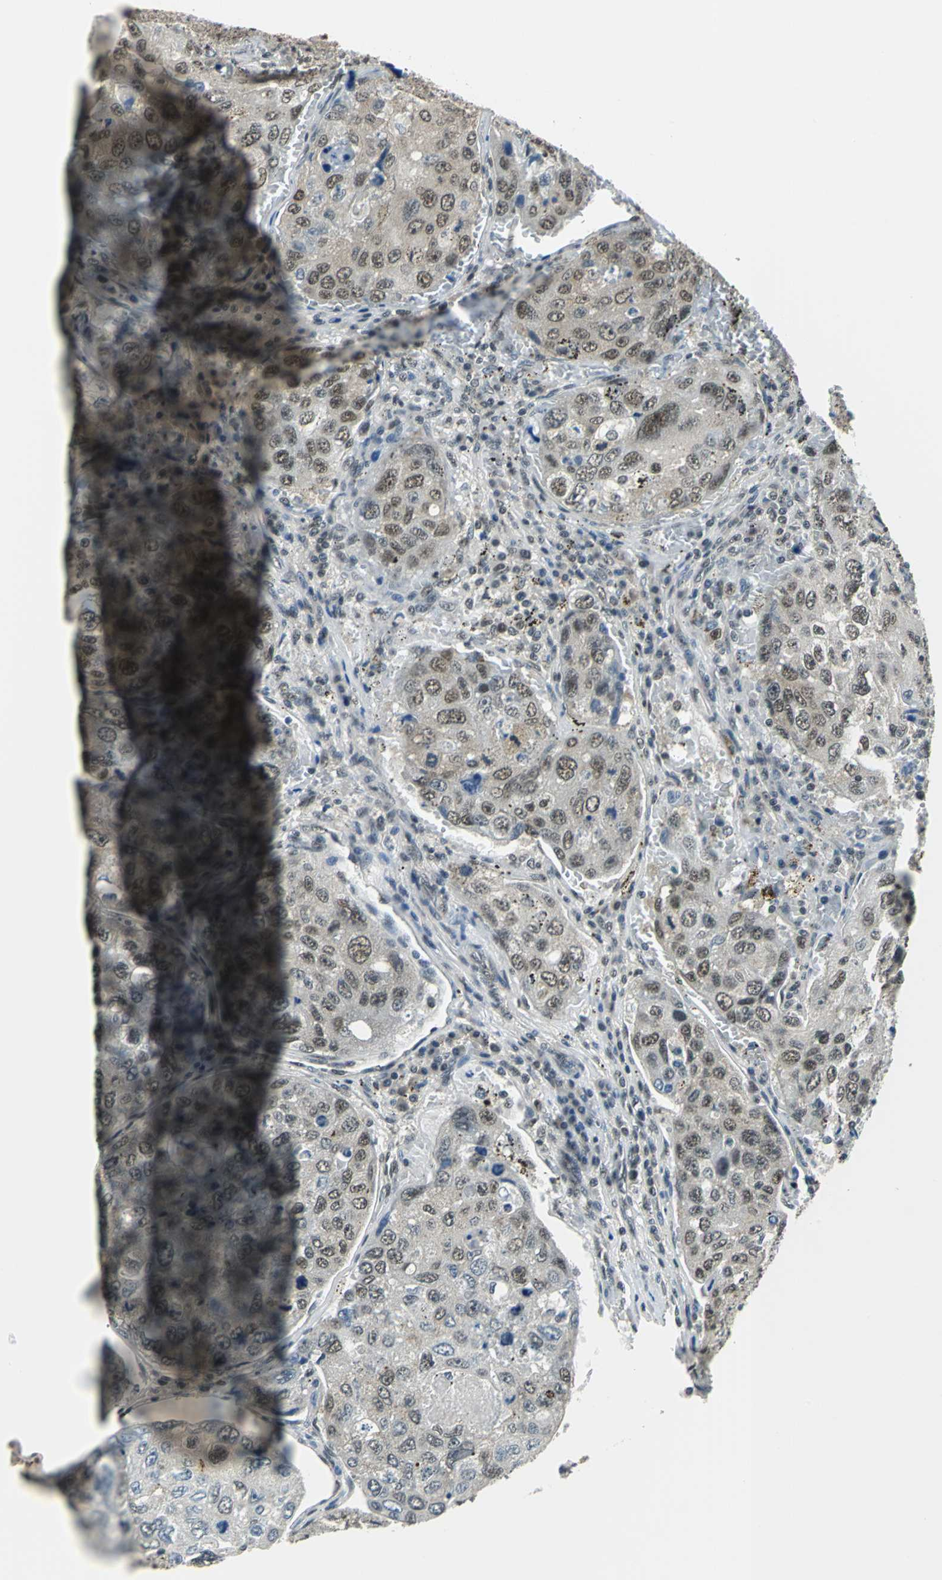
{"staining": {"intensity": "moderate", "quantity": ">75%", "location": "cytoplasmic/membranous,nuclear"}, "tissue": "urothelial cancer", "cell_type": "Tumor cells", "image_type": "cancer", "snomed": [{"axis": "morphology", "description": "Urothelial carcinoma, High grade"}, {"axis": "topography", "description": "Lymph node"}, {"axis": "topography", "description": "Urinary bladder"}], "caption": "The histopathology image displays immunohistochemical staining of urothelial carcinoma (high-grade). There is moderate cytoplasmic/membranous and nuclear staining is seen in about >75% of tumor cells.", "gene": "RBM14", "patient": {"sex": "male", "age": 51}}